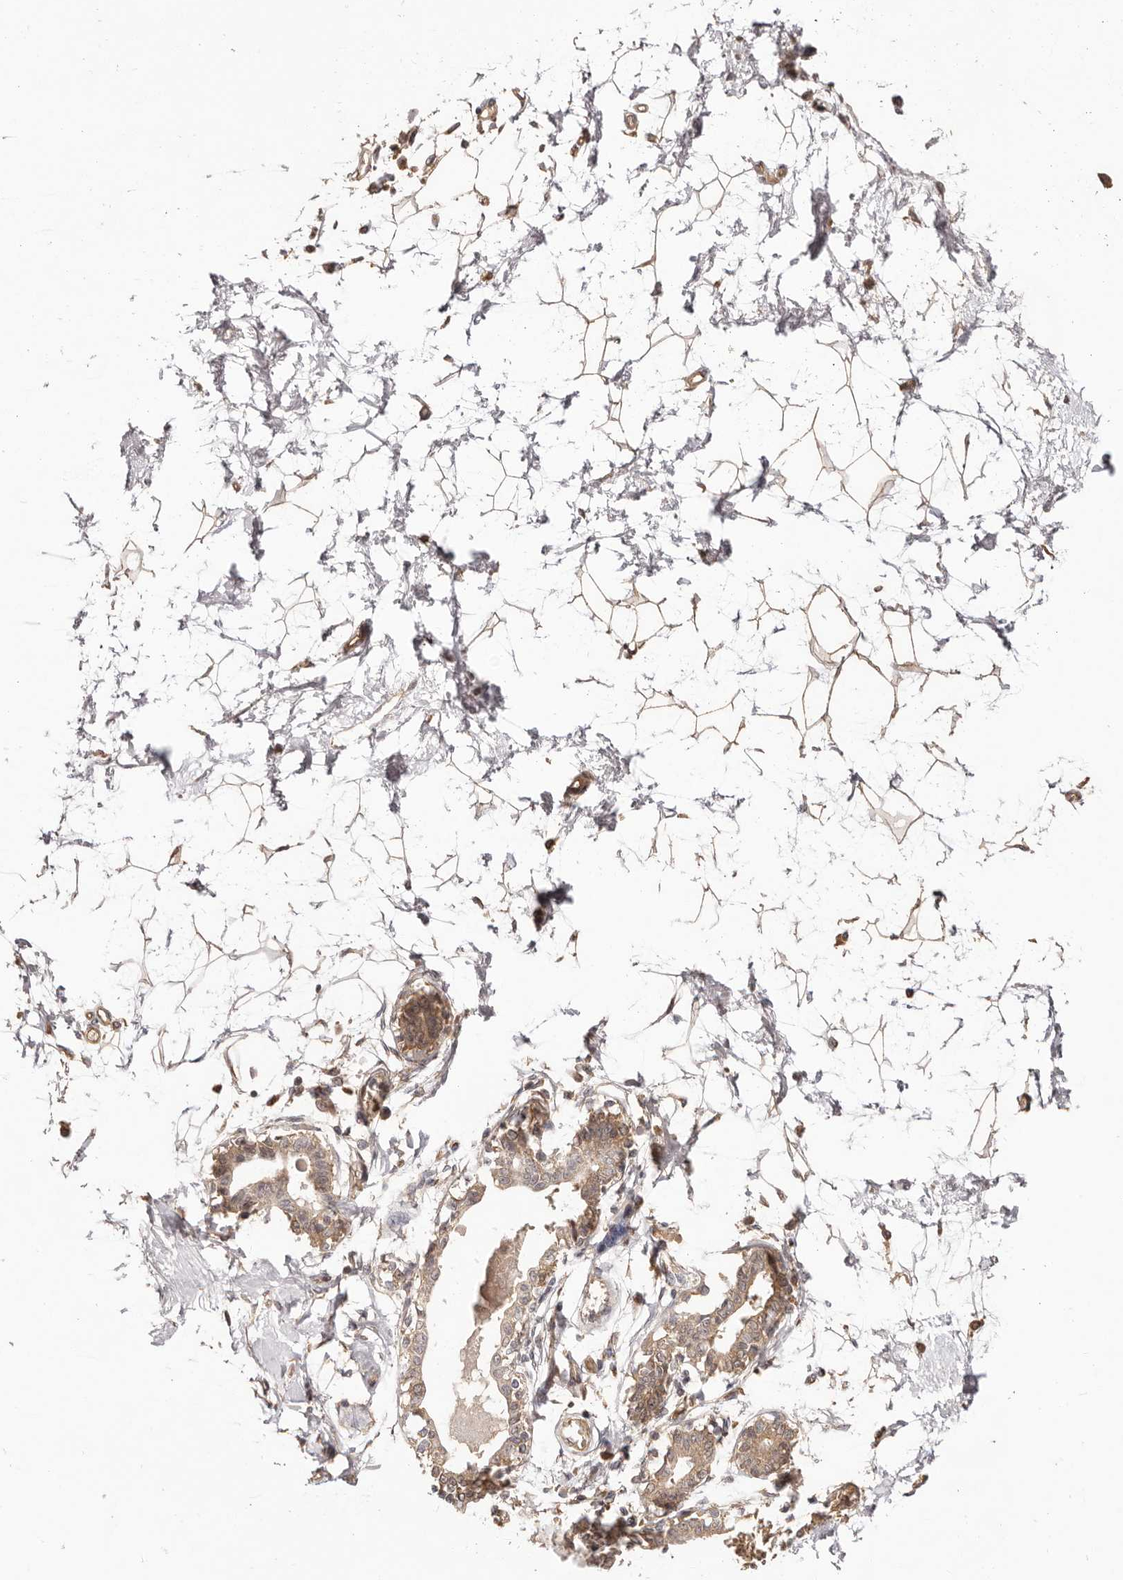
{"staining": {"intensity": "weak", "quantity": ">75%", "location": "cytoplasmic/membranous"}, "tissue": "breast", "cell_type": "Adipocytes", "image_type": "normal", "snomed": [{"axis": "morphology", "description": "Normal tissue, NOS"}, {"axis": "topography", "description": "Breast"}], "caption": "Immunohistochemistry (DAB (3,3'-diaminobenzidine)) staining of benign breast reveals weak cytoplasmic/membranous protein expression in about >75% of adipocytes. (Stains: DAB in brown, nuclei in blue, Microscopy: brightfield microscopy at high magnification).", "gene": "UBR2", "patient": {"sex": "female", "age": 45}}